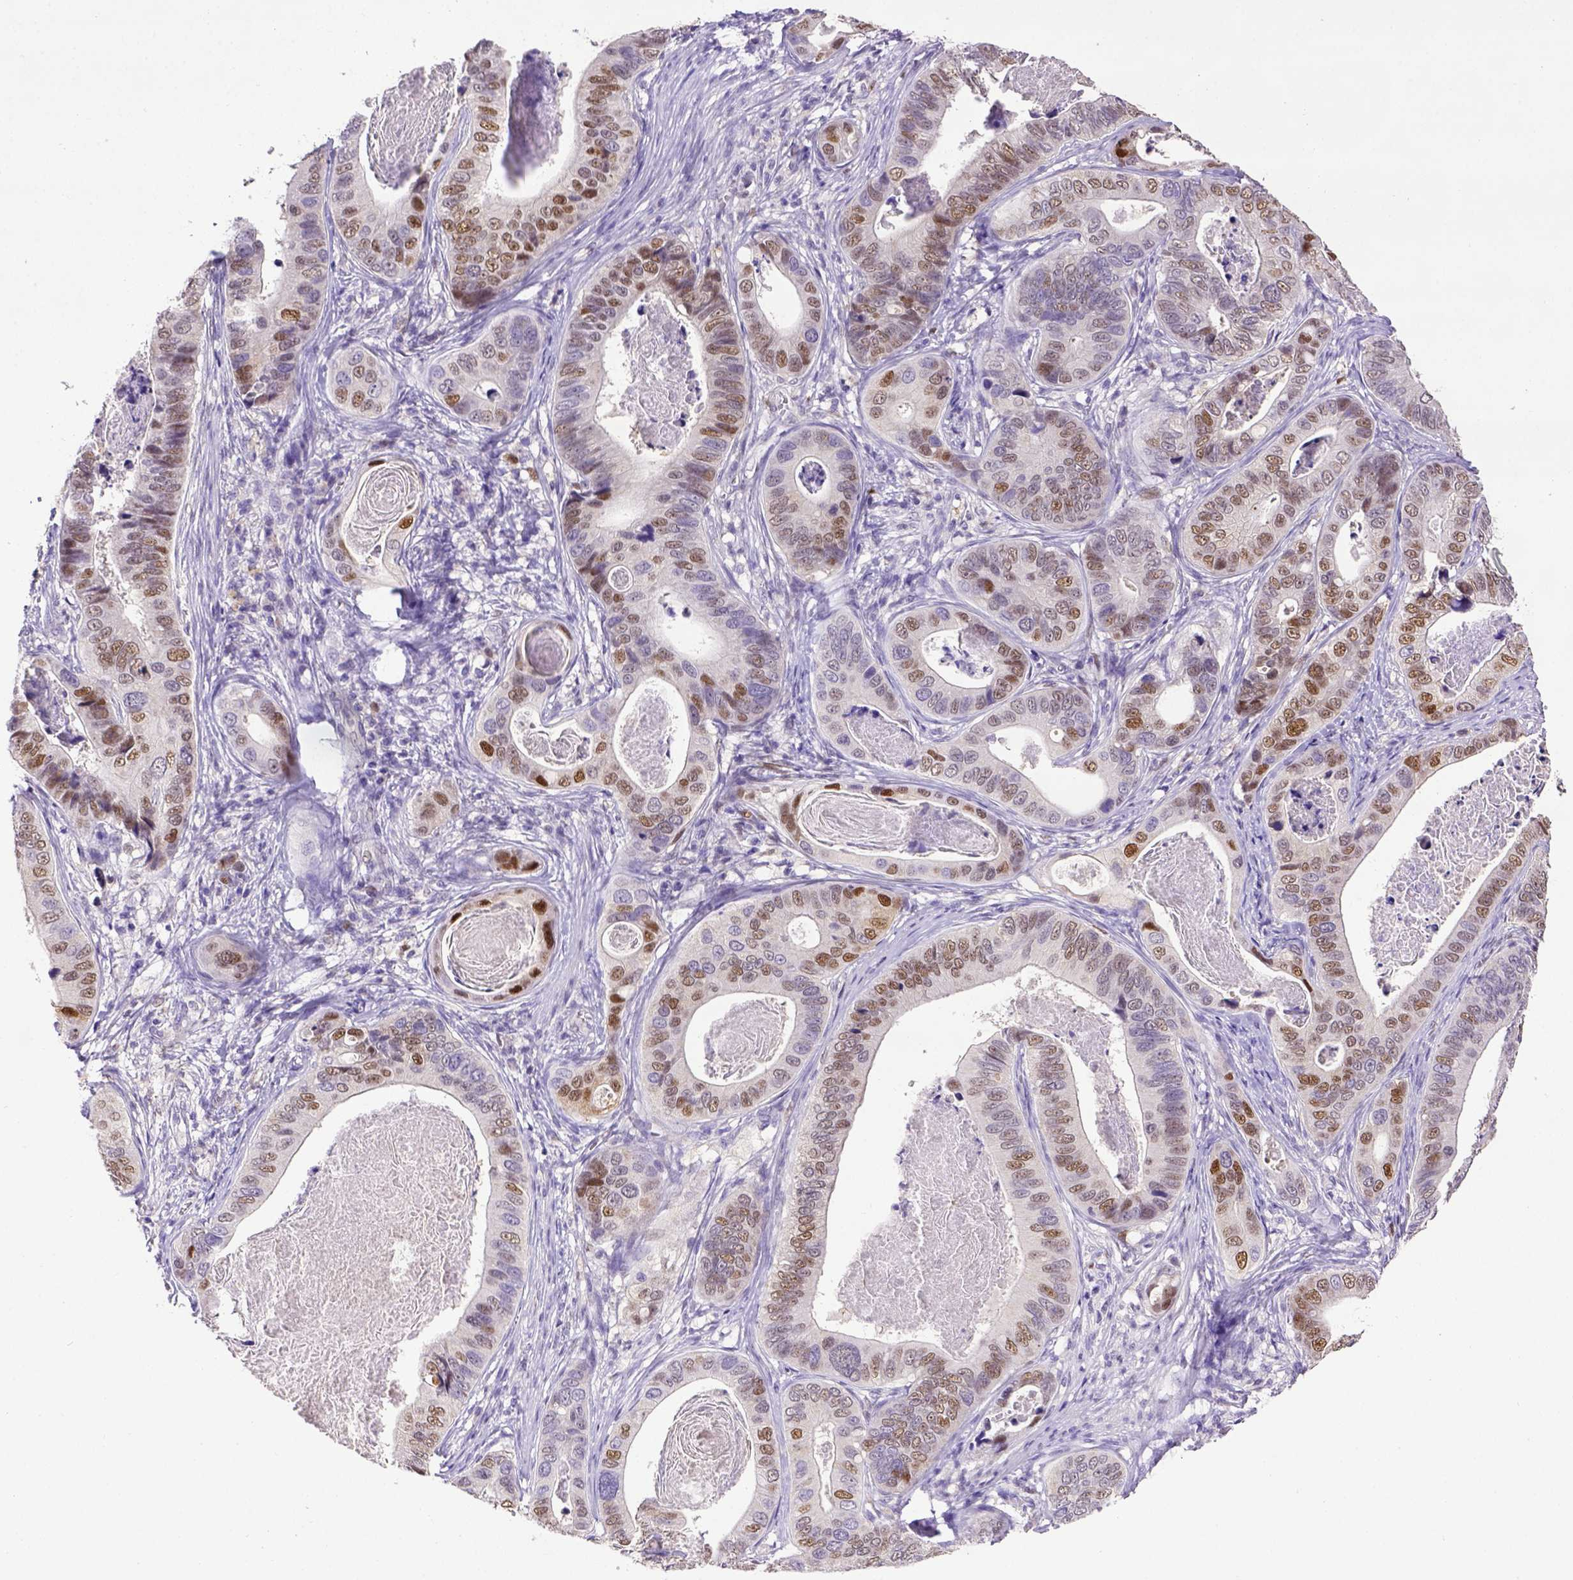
{"staining": {"intensity": "moderate", "quantity": "25%-75%", "location": "nuclear"}, "tissue": "stomach cancer", "cell_type": "Tumor cells", "image_type": "cancer", "snomed": [{"axis": "morphology", "description": "Adenocarcinoma, NOS"}, {"axis": "topography", "description": "Stomach"}], "caption": "Stomach cancer stained for a protein (brown) exhibits moderate nuclear positive expression in approximately 25%-75% of tumor cells.", "gene": "CDKN1A", "patient": {"sex": "male", "age": 84}}